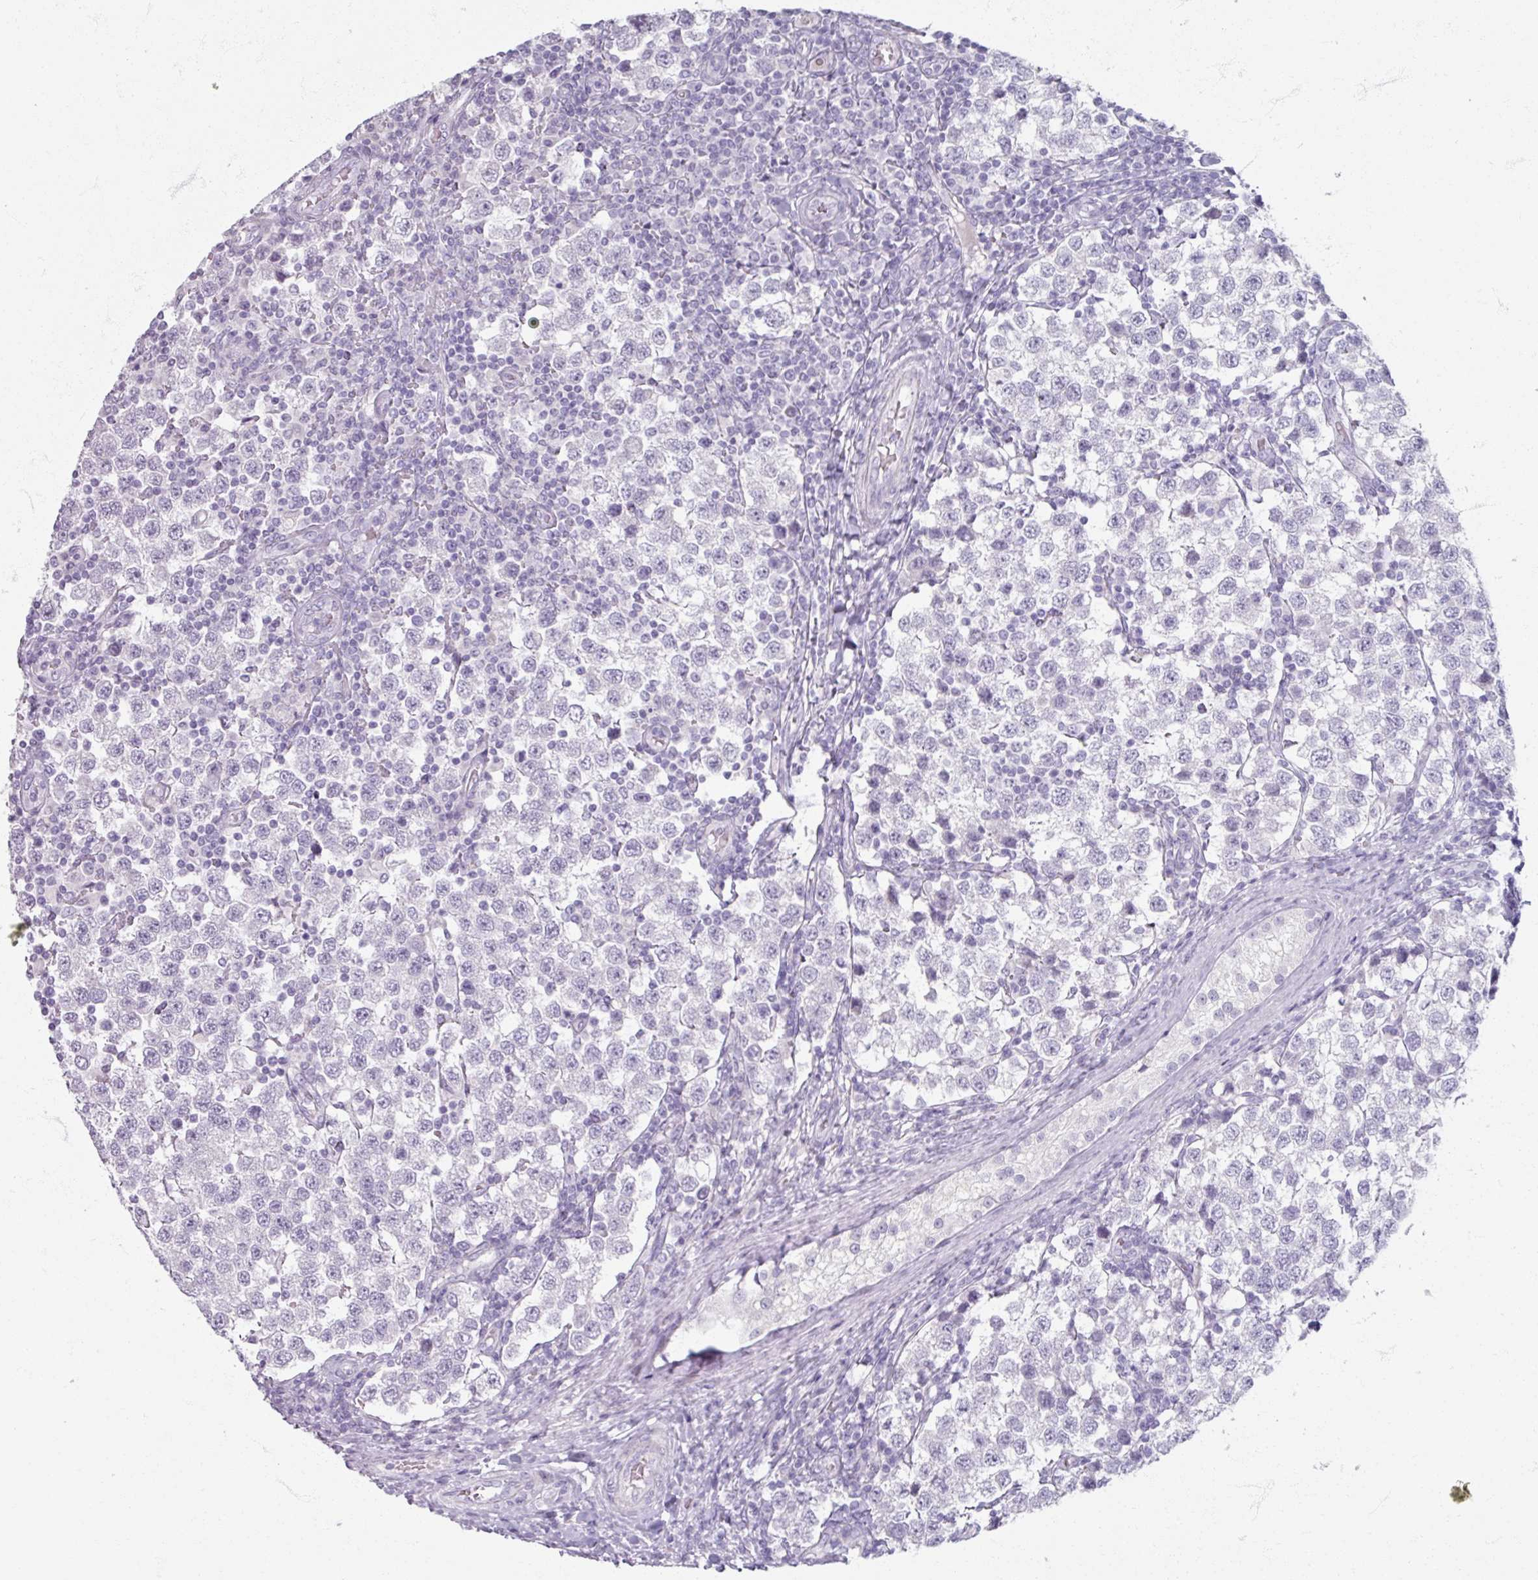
{"staining": {"intensity": "negative", "quantity": "none", "location": "none"}, "tissue": "testis cancer", "cell_type": "Tumor cells", "image_type": "cancer", "snomed": [{"axis": "morphology", "description": "Seminoma, NOS"}, {"axis": "topography", "description": "Testis"}], "caption": "Histopathology image shows no significant protein positivity in tumor cells of seminoma (testis).", "gene": "TG", "patient": {"sex": "male", "age": 34}}